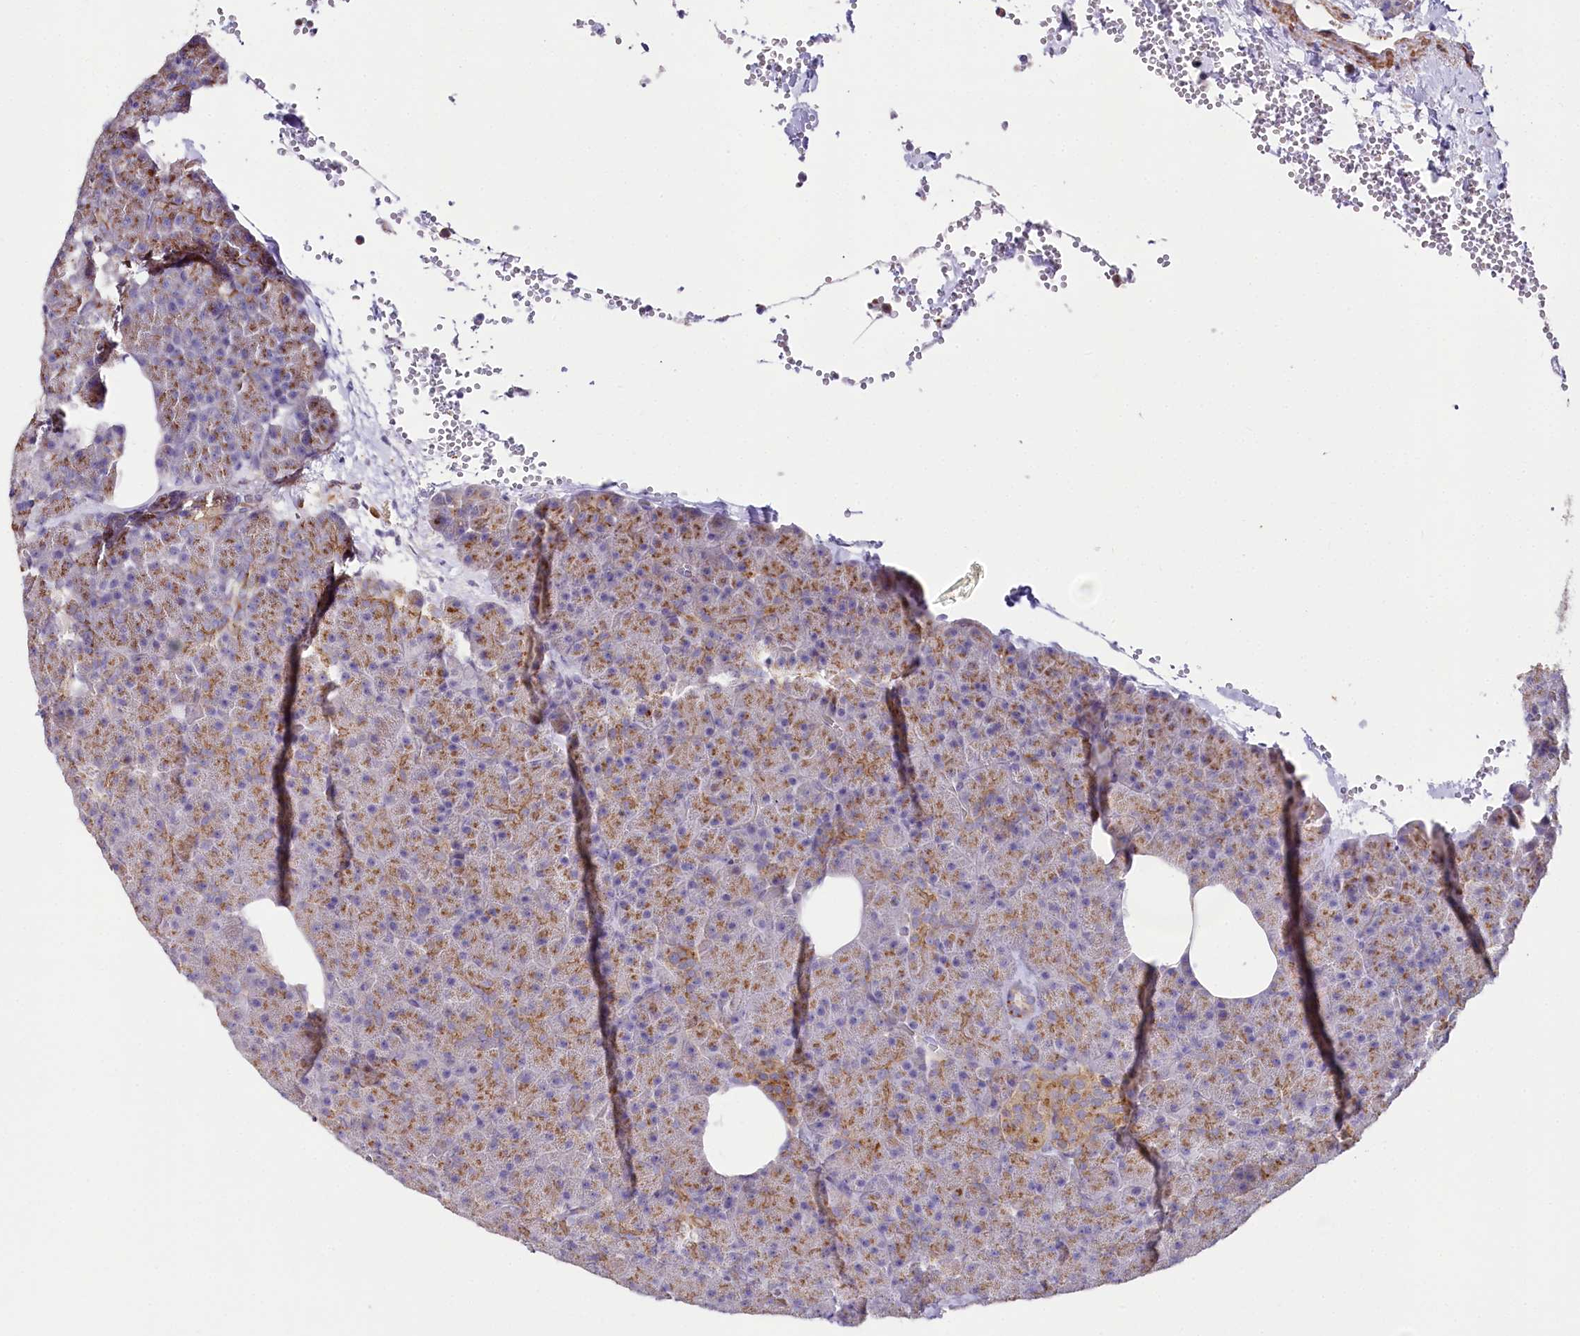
{"staining": {"intensity": "moderate", "quantity": ">75%", "location": "cytoplasmic/membranous"}, "tissue": "pancreas", "cell_type": "Exocrine glandular cells", "image_type": "normal", "snomed": [{"axis": "morphology", "description": "Normal tissue, NOS"}, {"axis": "morphology", "description": "Carcinoid, malignant, NOS"}, {"axis": "topography", "description": "Pancreas"}], "caption": "Brown immunohistochemical staining in unremarkable pancreas demonstrates moderate cytoplasmic/membranous positivity in approximately >75% of exocrine glandular cells. Immunohistochemistry stains the protein in brown and the nuclei are stained blue.", "gene": "STX6", "patient": {"sex": "female", "age": 35}}